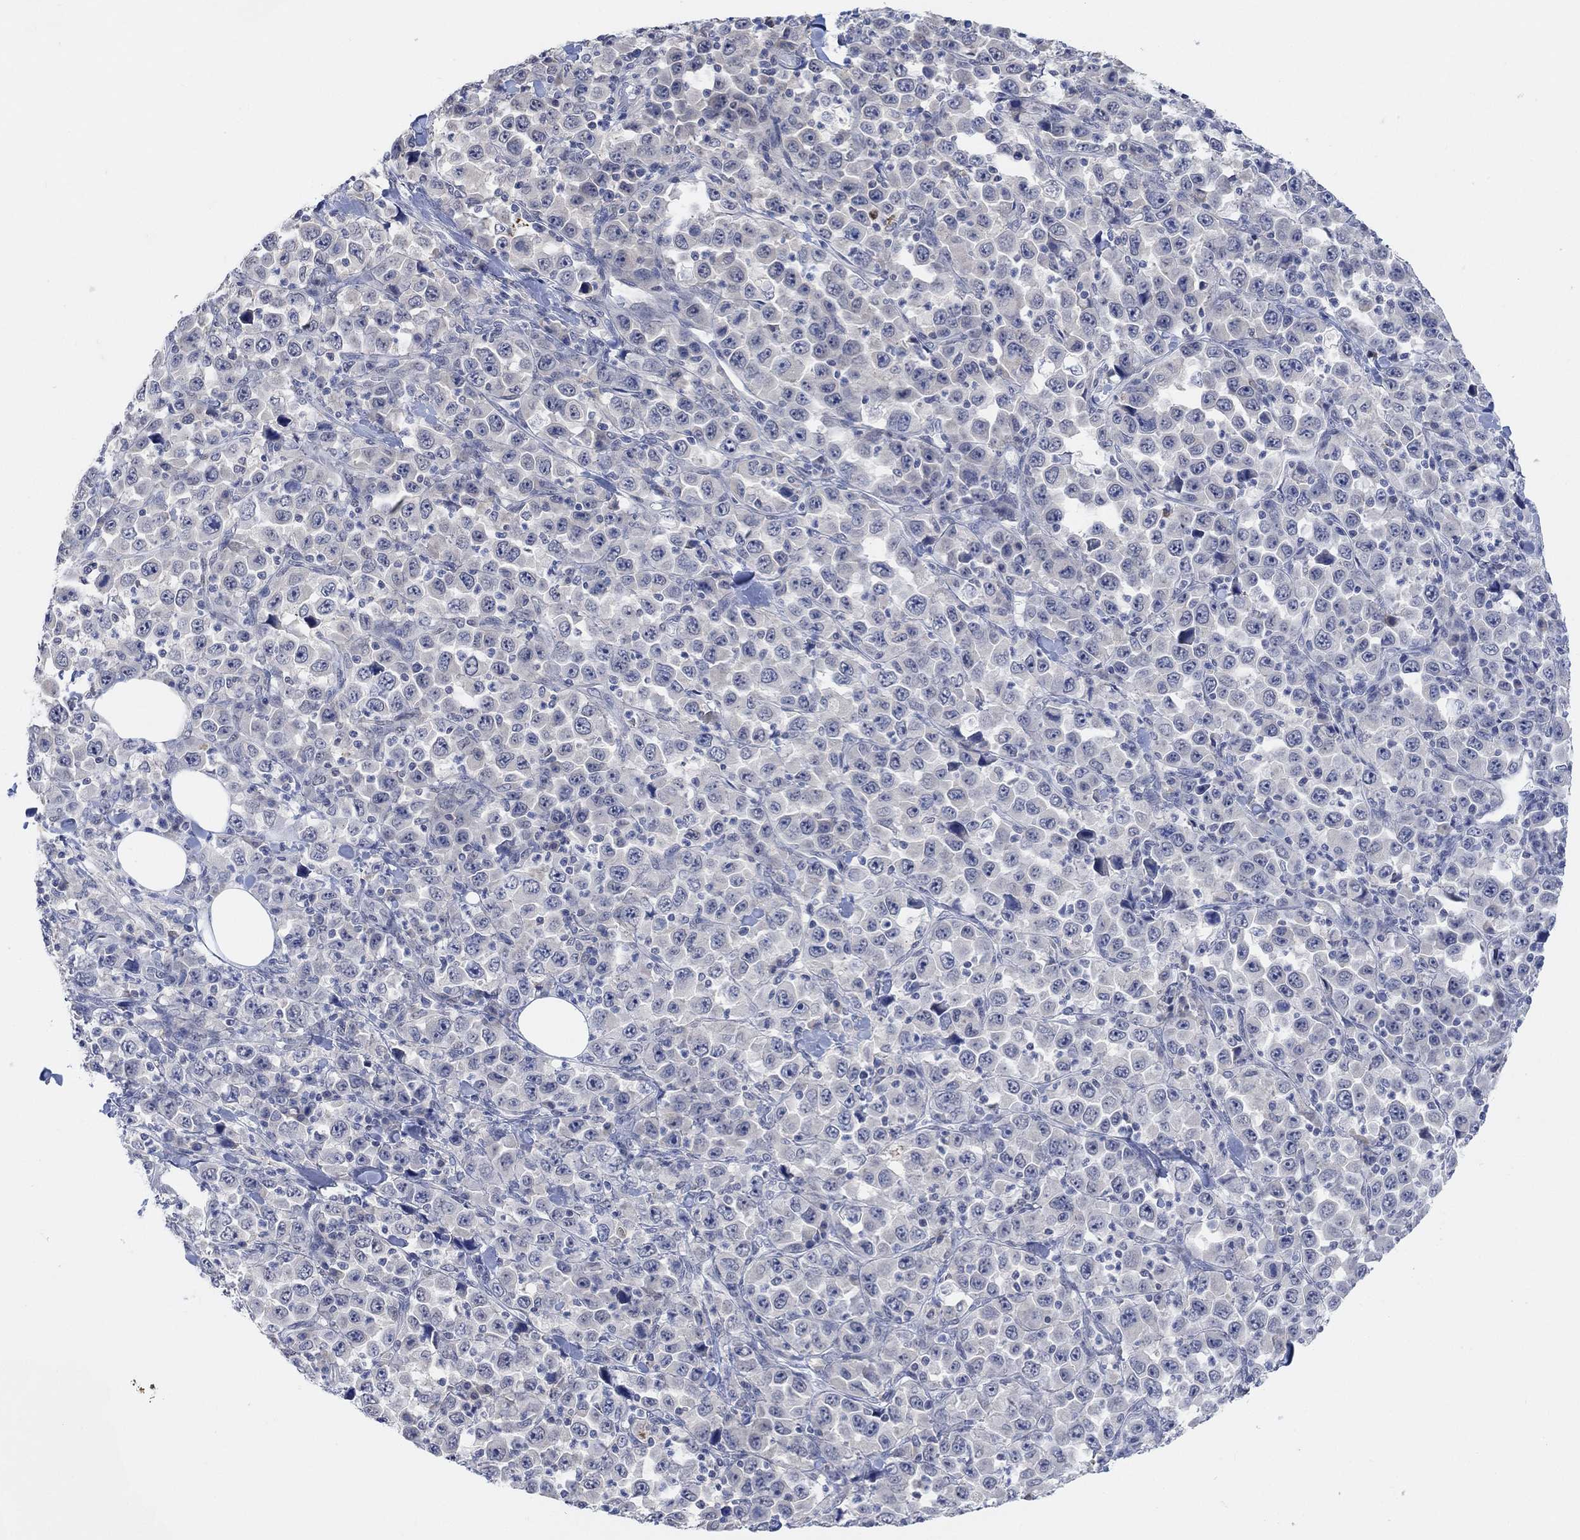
{"staining": {"intensity": "negative", "quantity": "none", "location": "none"}, "tissue": "stomach cancer", "cell_type": "Tumor cells", "image_type": "cancer", "snomed": [{"axis": "morphology", "description": "Normal tissue, NOS"}, {"axis": "morphology", "description": "Adenocarcinoma, NOS"}, {"axis": "topography", "description": "Stomach, upper"}, {"axis": "topography", "description": "Stomach"}], "caption": "Protein analysis of stomach cancer shows no significant positivity in tumor cells. (DAB (3,3'-diaminobenzidine) immunohistochemistry with hematoxylin counter stain).", "gene": "RIMS1", "patient": {"sex": "male", "age": 59}}